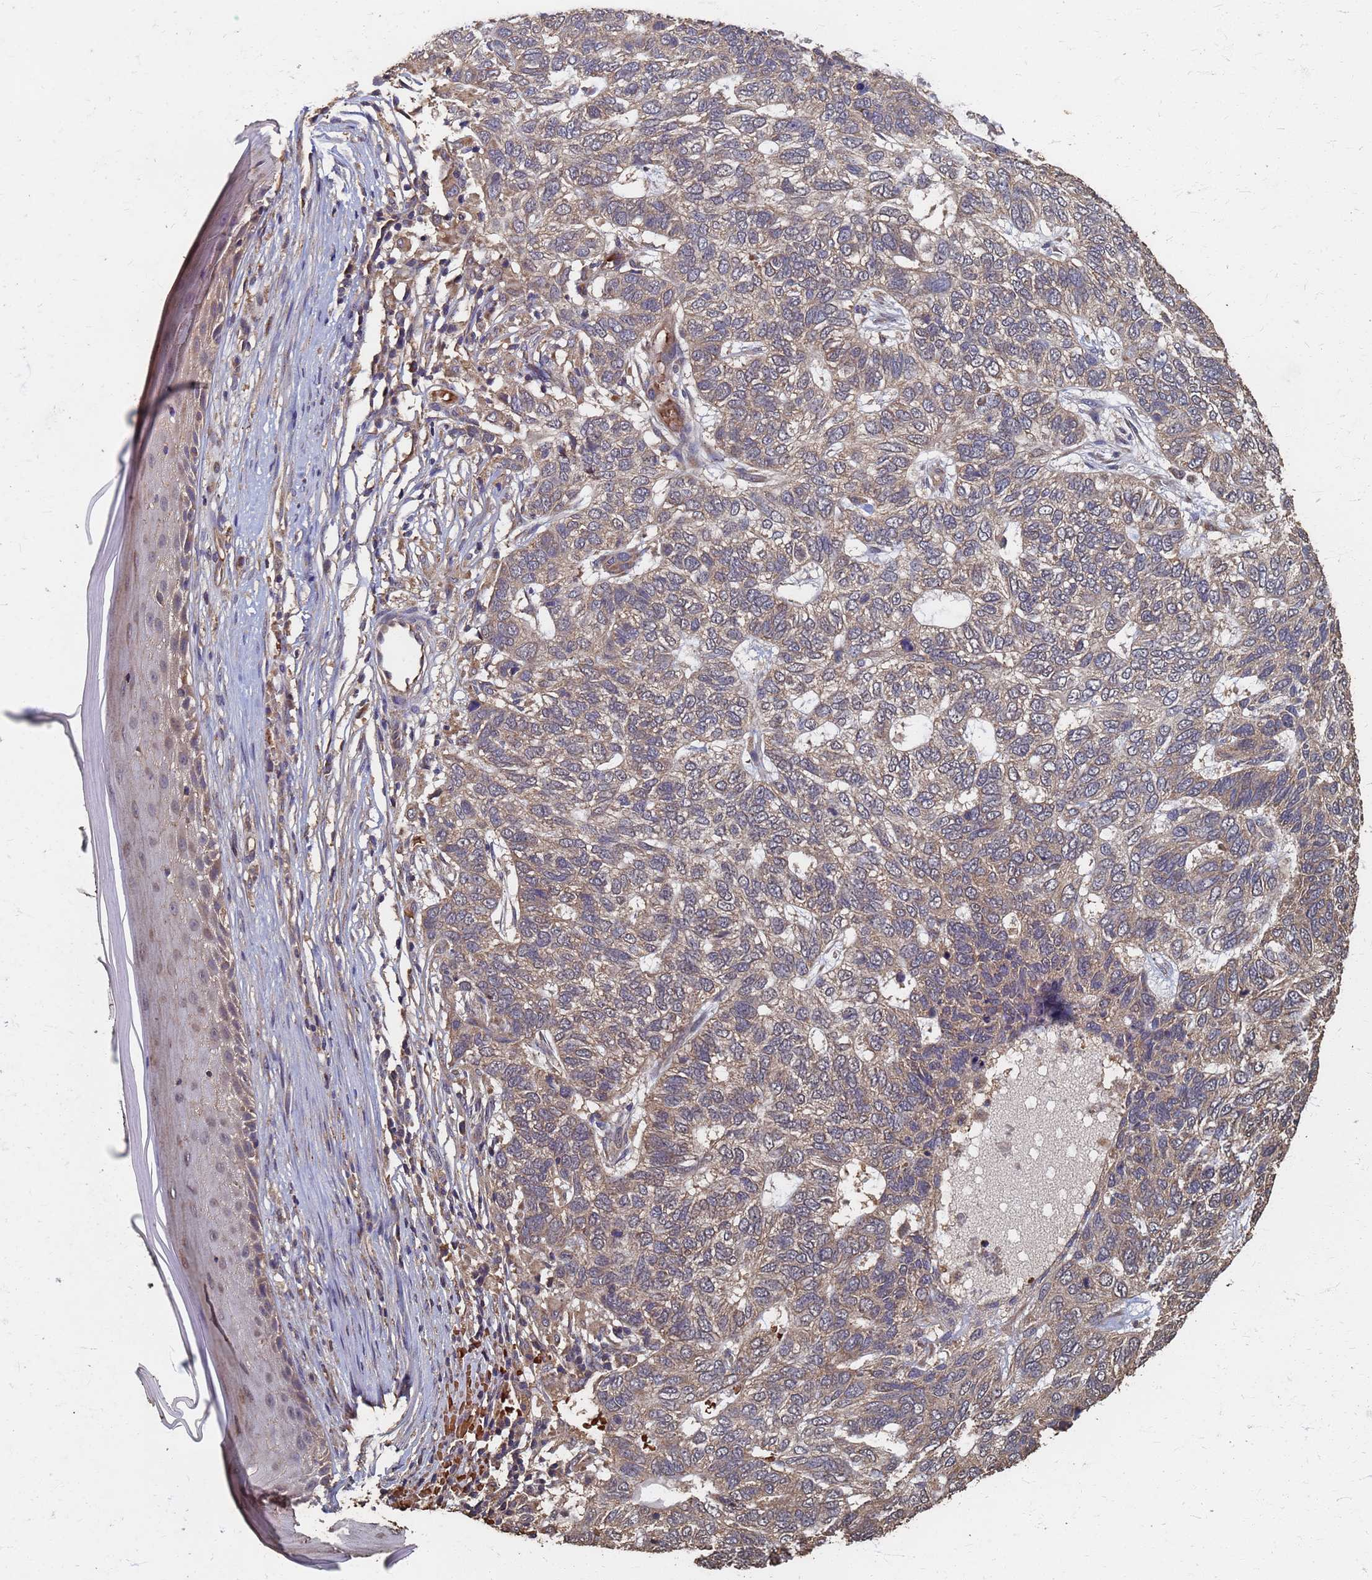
{"staining": {"intensity": "weak", "quantity": ">75%", "location": "cytoplasmic/membranous"}, "tissue": "skin cancer", "cell_type": "Tumor cells", "image_type": "cancer", "snomed": [{"axis": "morphology", "description": "Basal cell carcinoma"}, {"axis": "topography", "description": "Skin"}], "caption": "Skin basal cell carcinoma stained with IHC reveals weak cytoplasmic/membranous expression in approximately >75% of tumor cells. Immunohistochemistry stains the protein of interest in brown and the nuclei are stained blue.", "gene": "DPH5", "patient": {"sex": "female", "age": 65}}